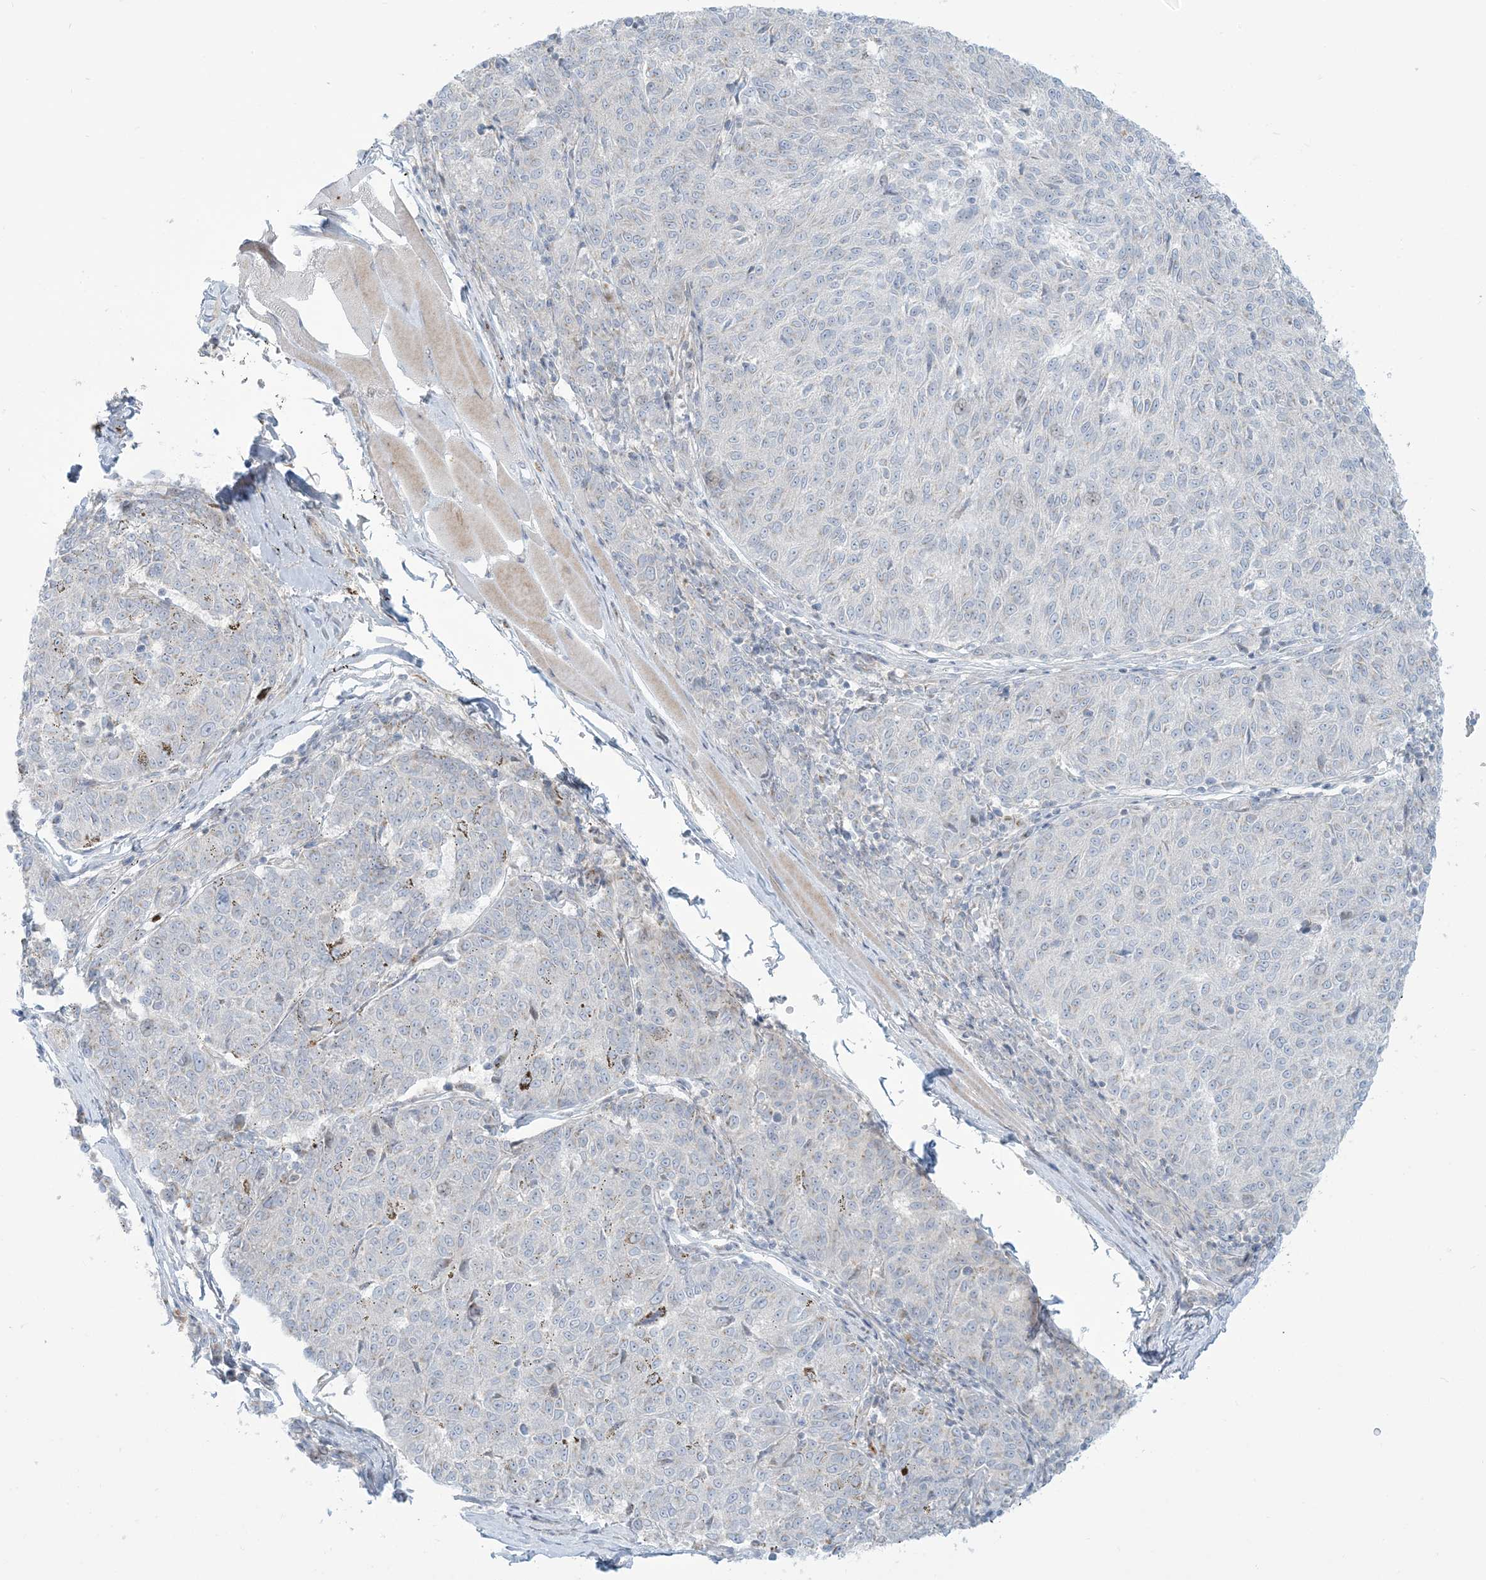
{"staining": {"intensity": "negative", "quantity": "none", "location": "none"}, "tissue": "melanoma", "cell_type": "Tumor cells", "image_type": "cancer", "snomed": [{"axis": "morphology", "description": "Malignant melanoma, NOS"}, {"axis": "topography", "description": "Skin"}], "caption": "Immunohistochemistry photomicrograph of neoplastic tissue: human melanoma stained with DAB (3,3'-diaminobenzidine) demonstrates no significant protein positivity in tumor cells.", "gene": "AFTPH", "patient": {"sex": "female", "age": 72}}